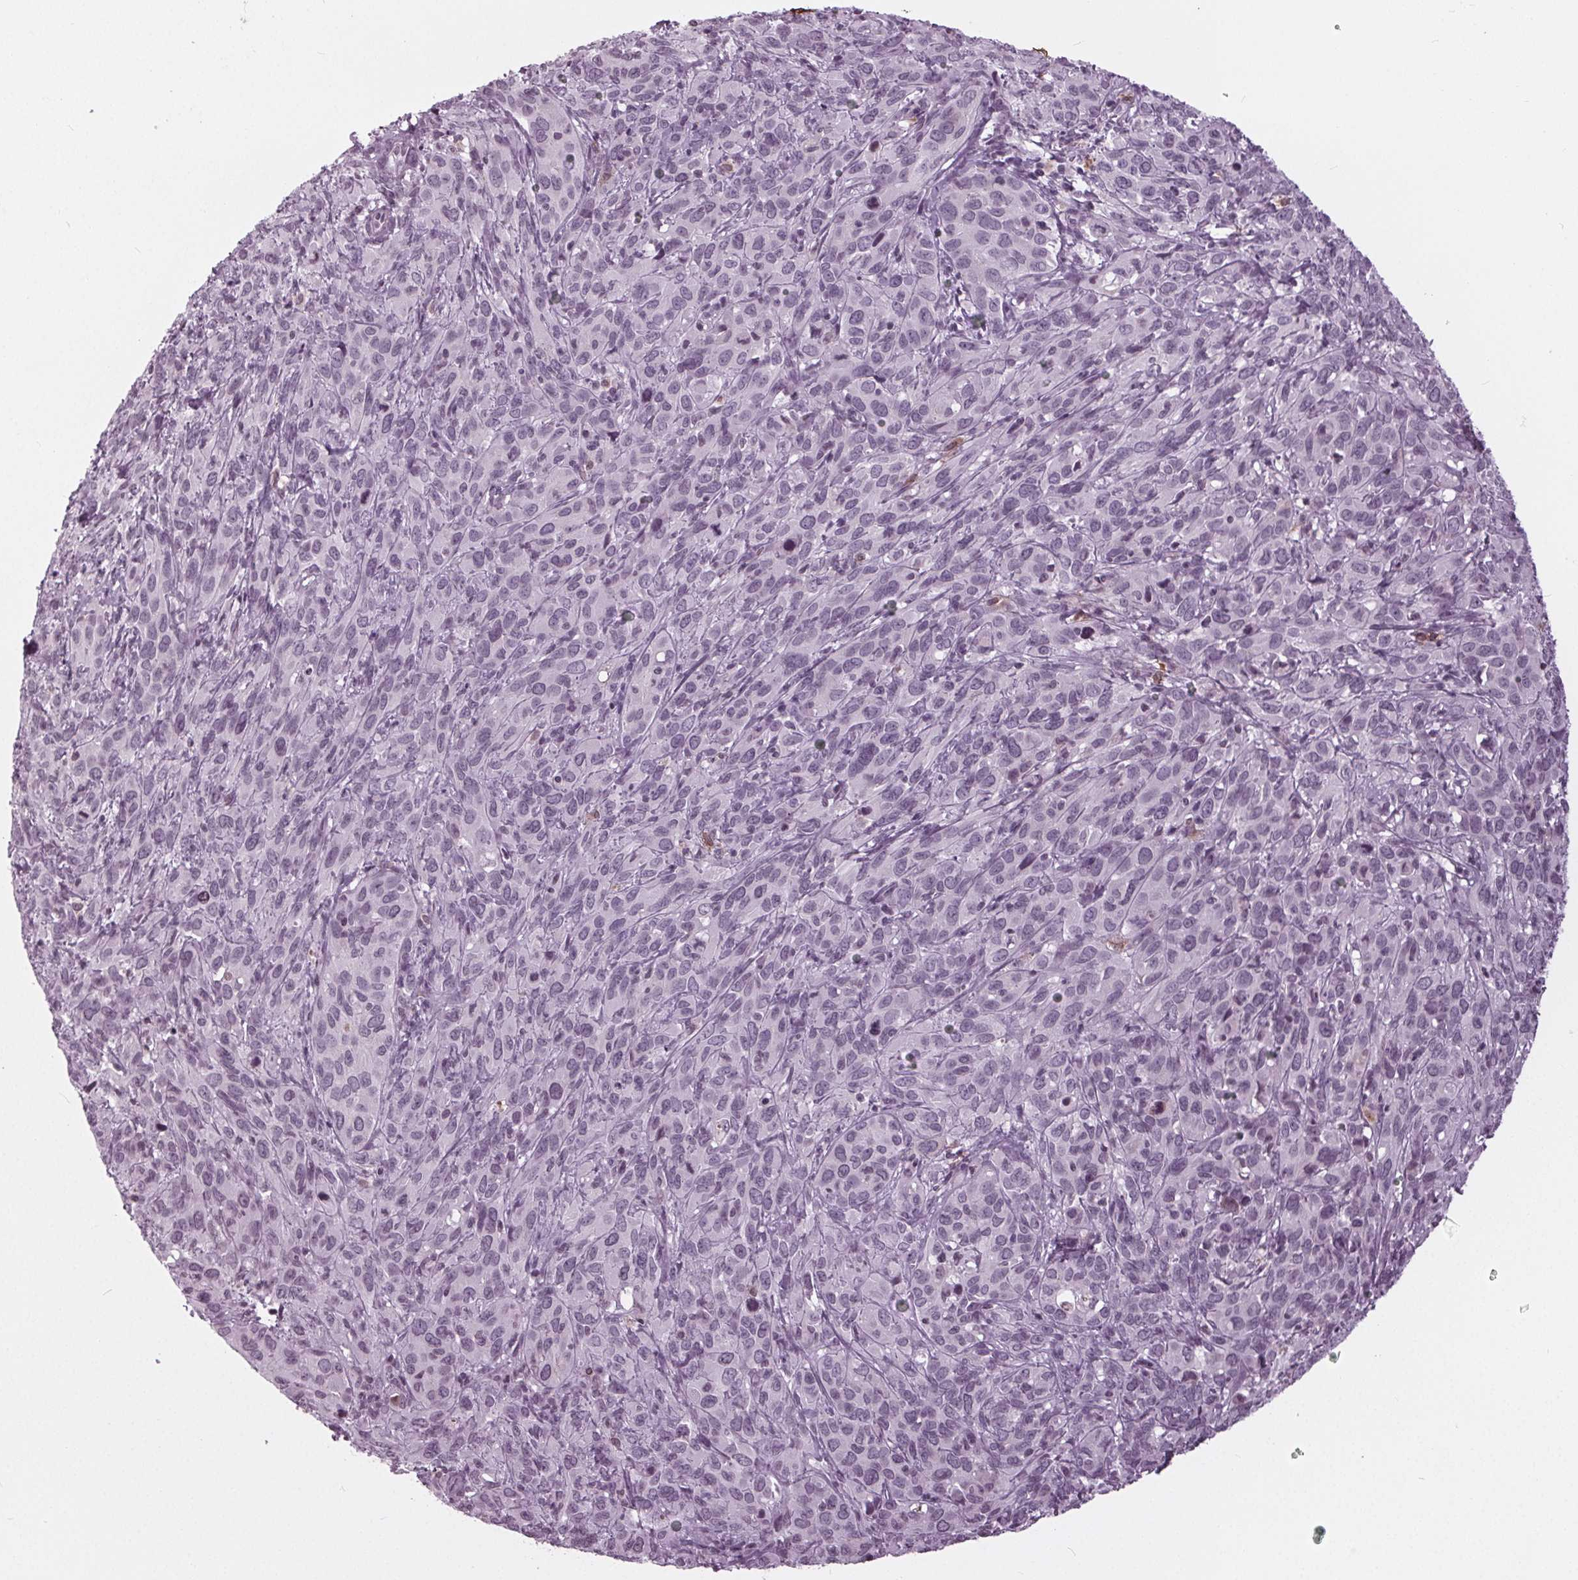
{"staining": {"intensity": "negative", "quantity": "none", "location": "none"}, "tissue": "cervical cancer", "cell_type": "Tumor cells", "image_type": "cancer", "snomed": [{"axis": "morphology", "description": "Squamous cell carcinoma, NOS"}, {"axis": "topography", "description": "Cervix"}], "caption": "Micrograph shows no protein expression in tumor cells of squamous cell carcinoma (cervical) tissue. Nuclei are stained in blue.", "gene": "SLC9A4", "patient": {"sex": "female", "age": 51}}